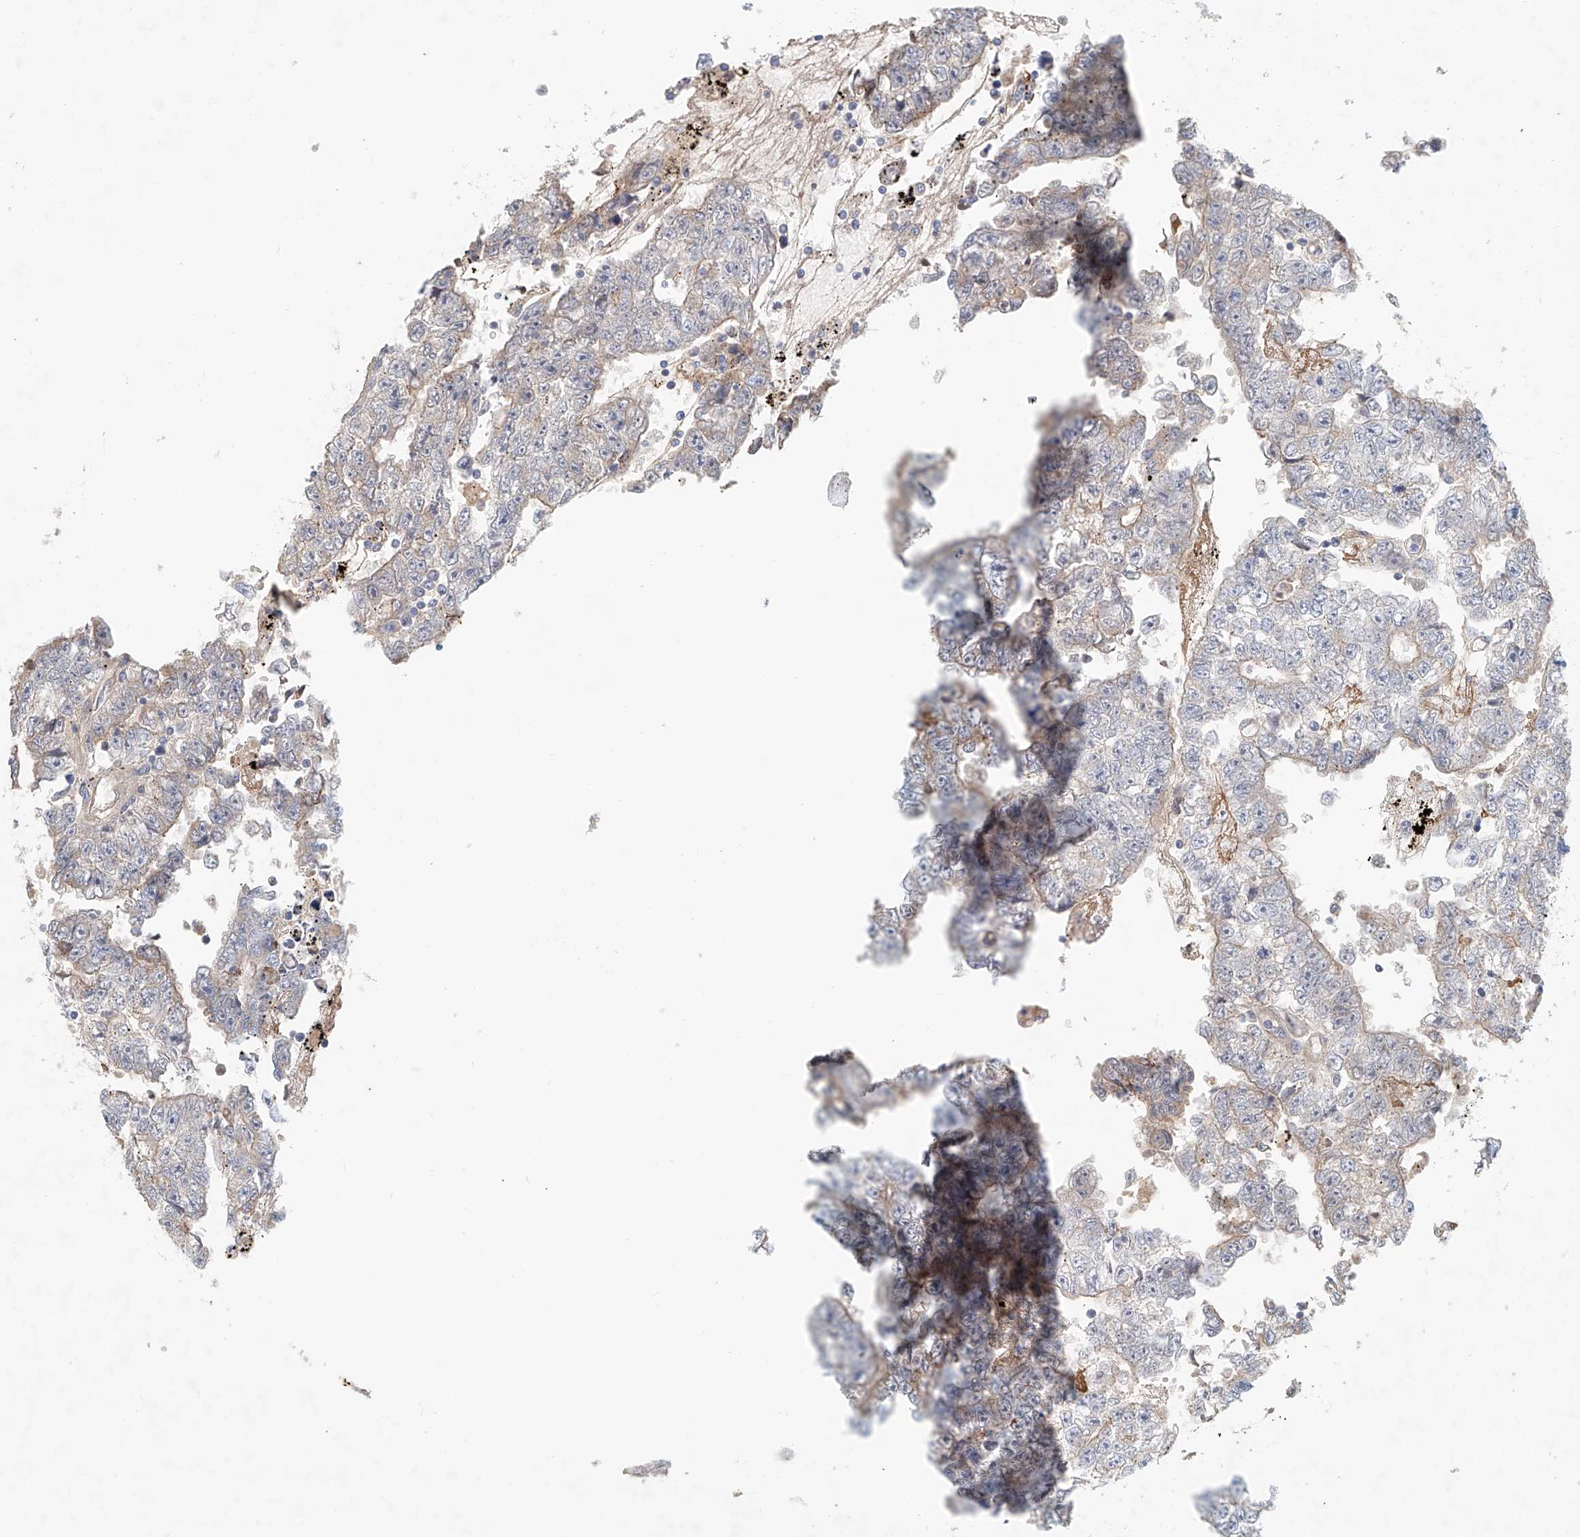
{"staining": {"intensity": "weak", "quantity": "<25%", "location": "cytoplasmic/membranous"}, "tissue": "testis cancer", "cell_type": "Tumor cells", "image_type": "cancer", "snomed": [{"axis": "morphology", "description": "Carcinoma, Embryonal, NOS"}, {"axis": "topography", "description": "Testis"}], "caption": "The immunohistochemistry (IHC) image has no significant expression in tumor cells of testis cancer tissue.", "gene": "FRYL", "patient": {"sex": "male", "age": 25}}